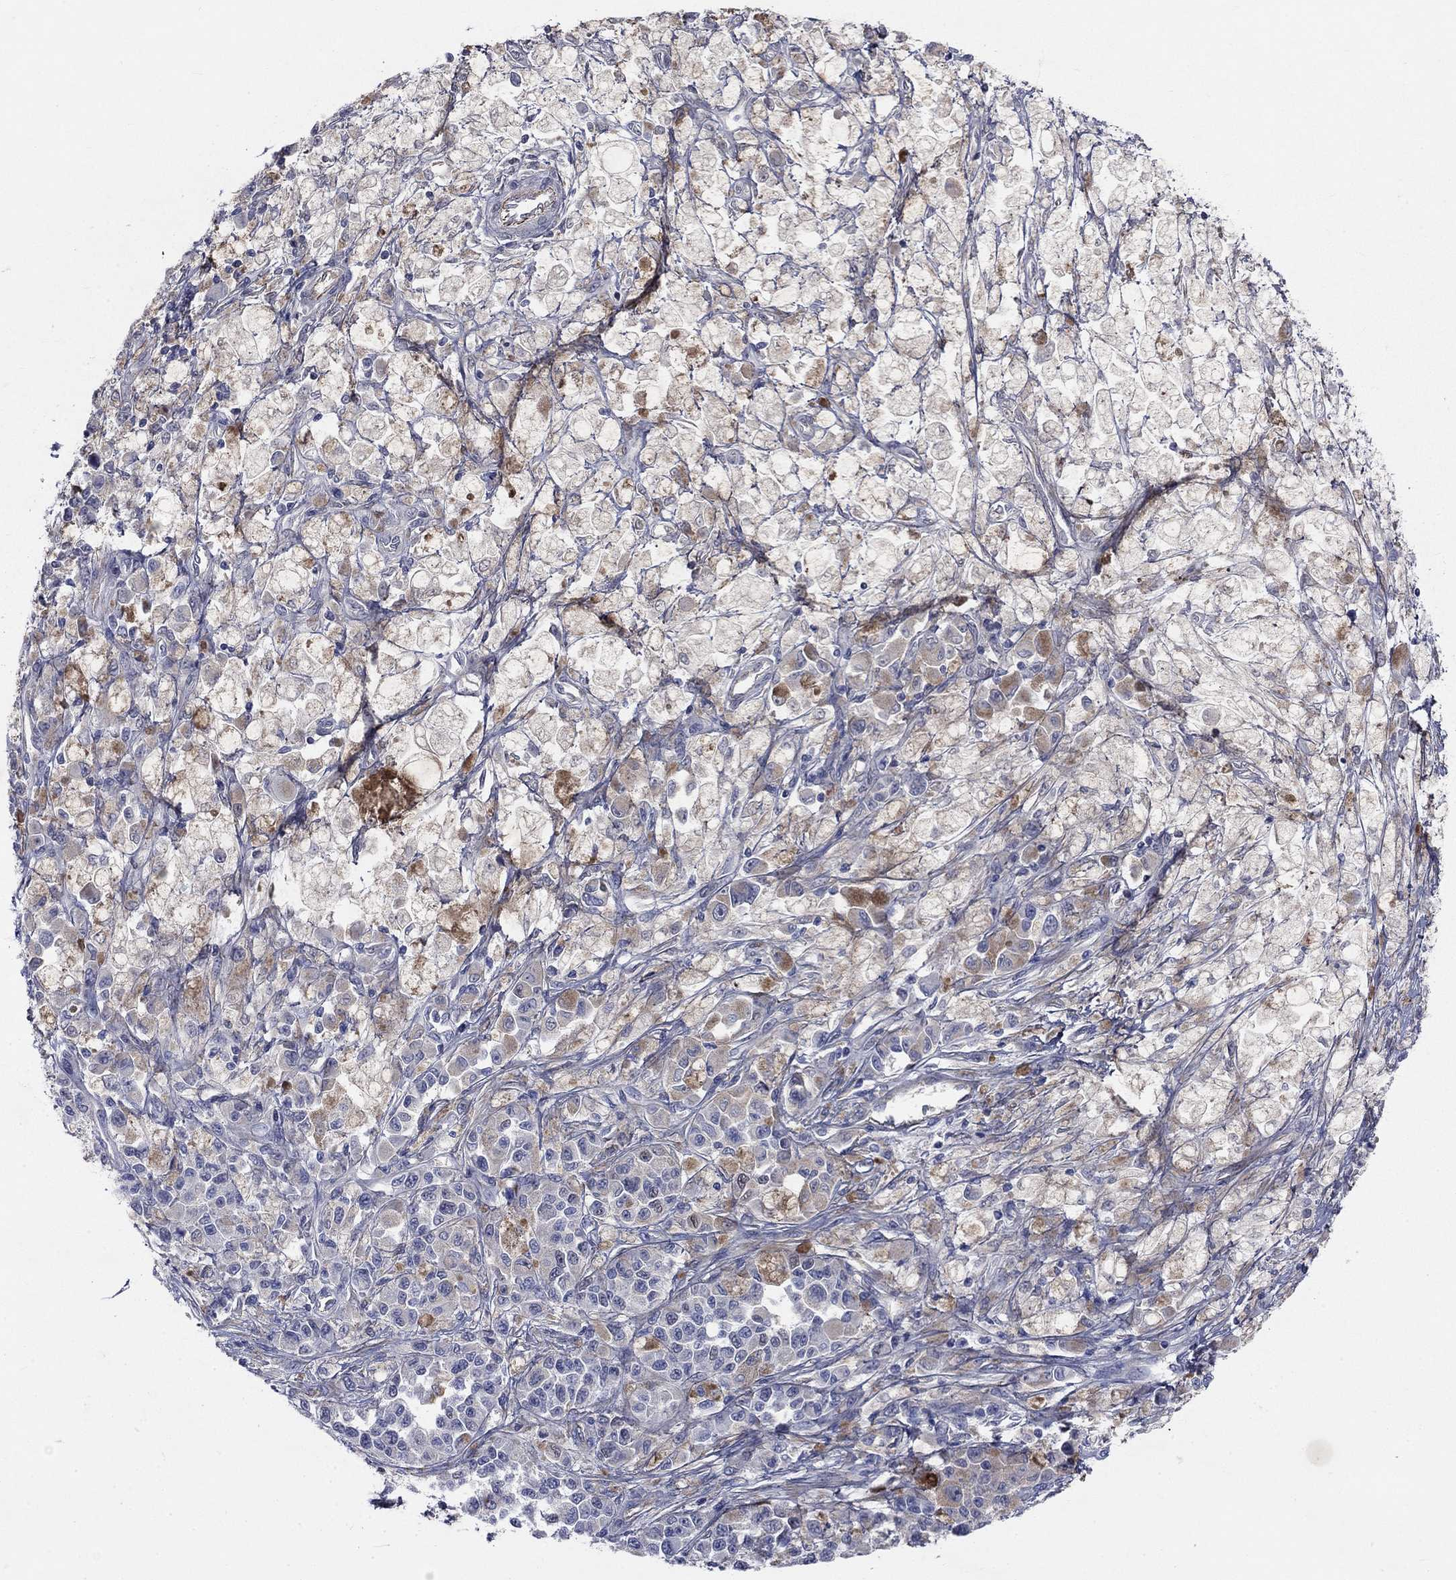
{"staining": {"intensity": "moderate", "quantity": "<25%", "location": "cytoplasmic/membranous"}, "tissue": "melanoma", "cell_type": "Tumor cells", "image_type": "cancer", "snomed": [{"axis": "morphology", "description": "Malignant melanoma, NOS"}, {"axis": "topography", "description": "Skin"}], "caption": "Immunohistochemistry (IHC) (DAB (3,3'-diaminobenzidine)) staining of human malignant melanoma exhibits moderate cytoplasmic/membranous protein staining in approximately <25% of tumor cells.", "gene": "FLNC", "patient": {"sex": "female", "age": 58}}